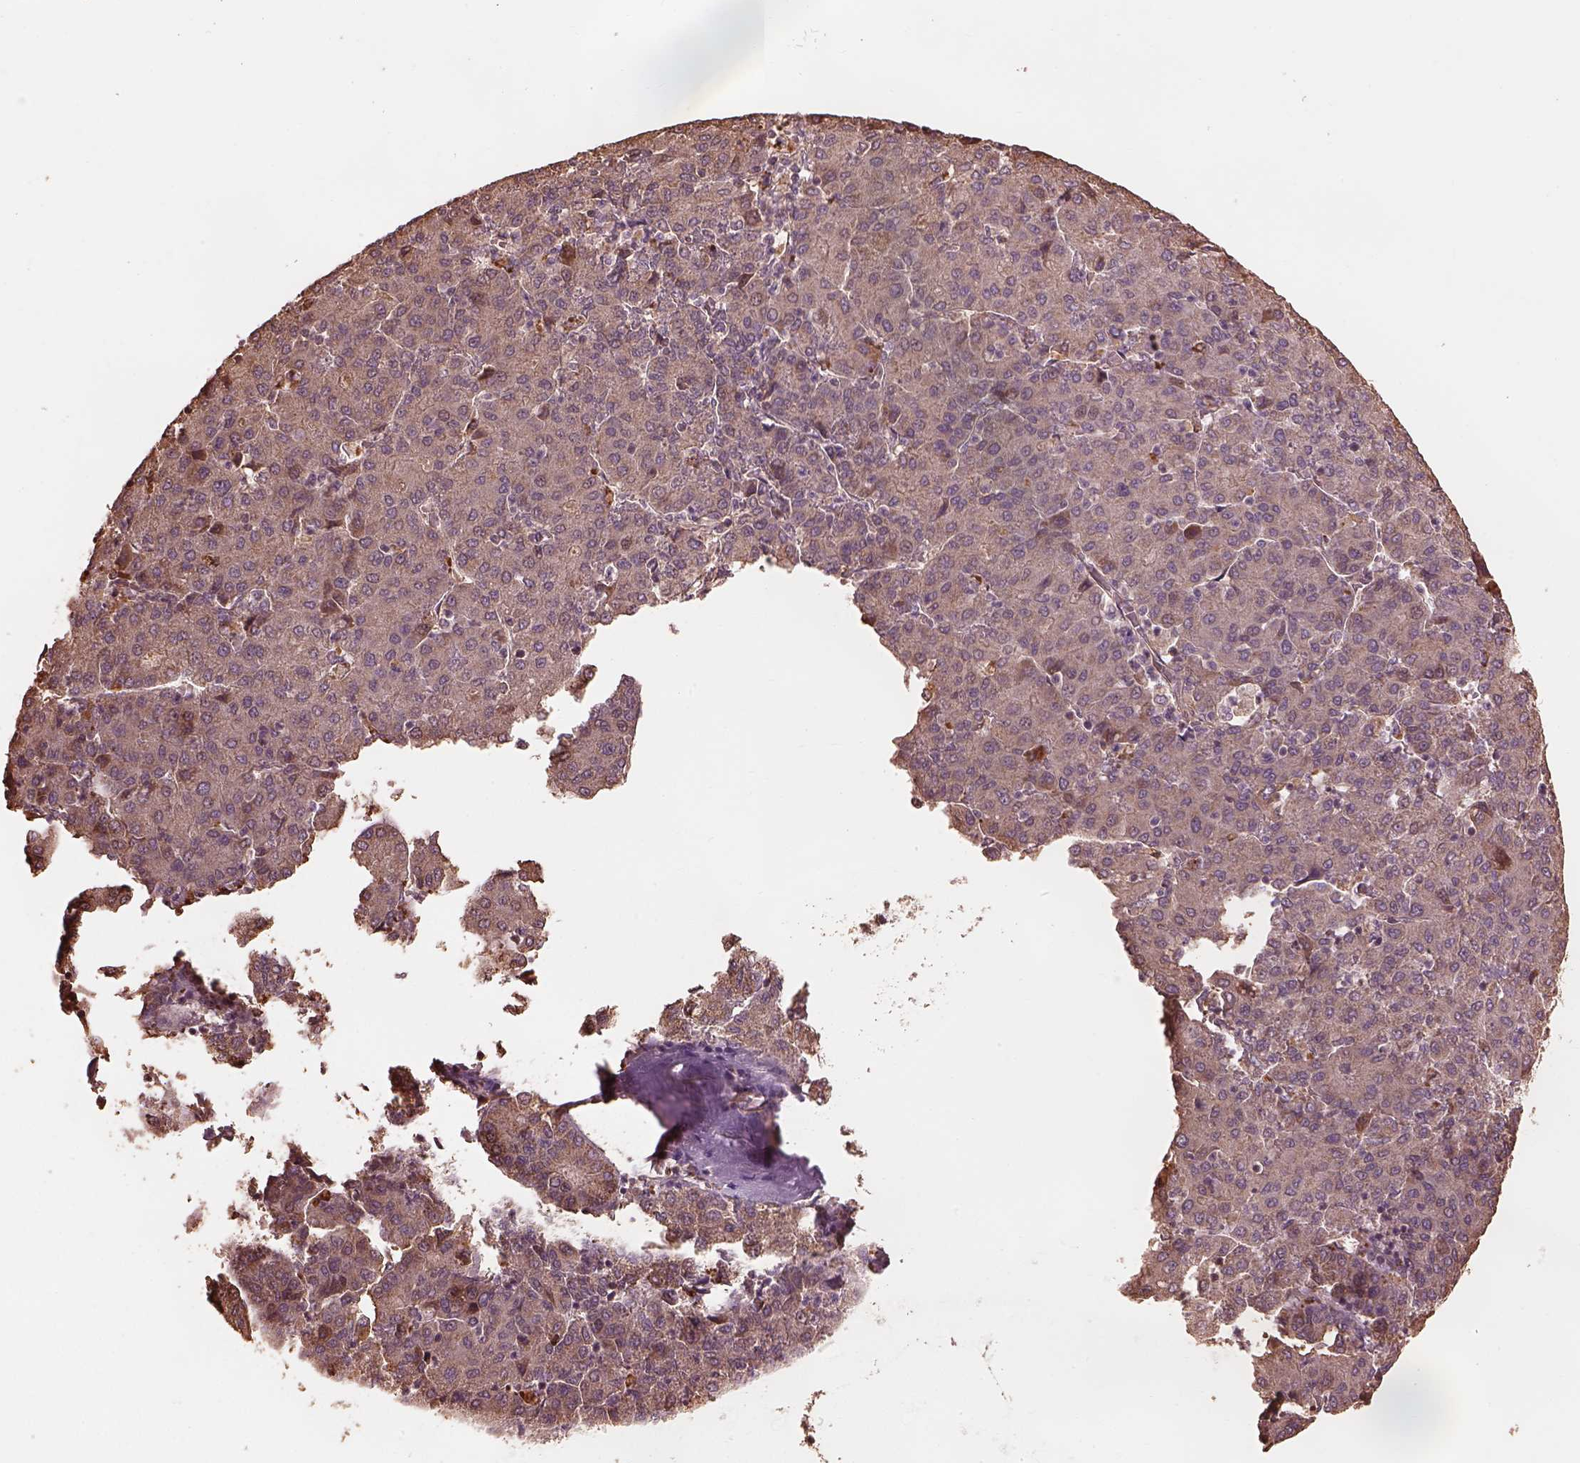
{"staining": {"intensity": "weak", "quantity": "25%-75%", "location": "cytoplasmic/membranous"}, "tissue": "liver cancer", "cell_type": "Tumor cells", "image_type": "cancer", "snomed": [{"axis": "morphology", "description": "Carcinoma, Hepatocellular, NOS"}, {"axis": "topography", "description": "Liver"}], "caption": "Tumor cells display weak cytoplasmic/membranous staining in approximately 25%-75% of cells in liver cancer.", "gene": "METTL4", "patient": {"sex": "male", "age": 65}}